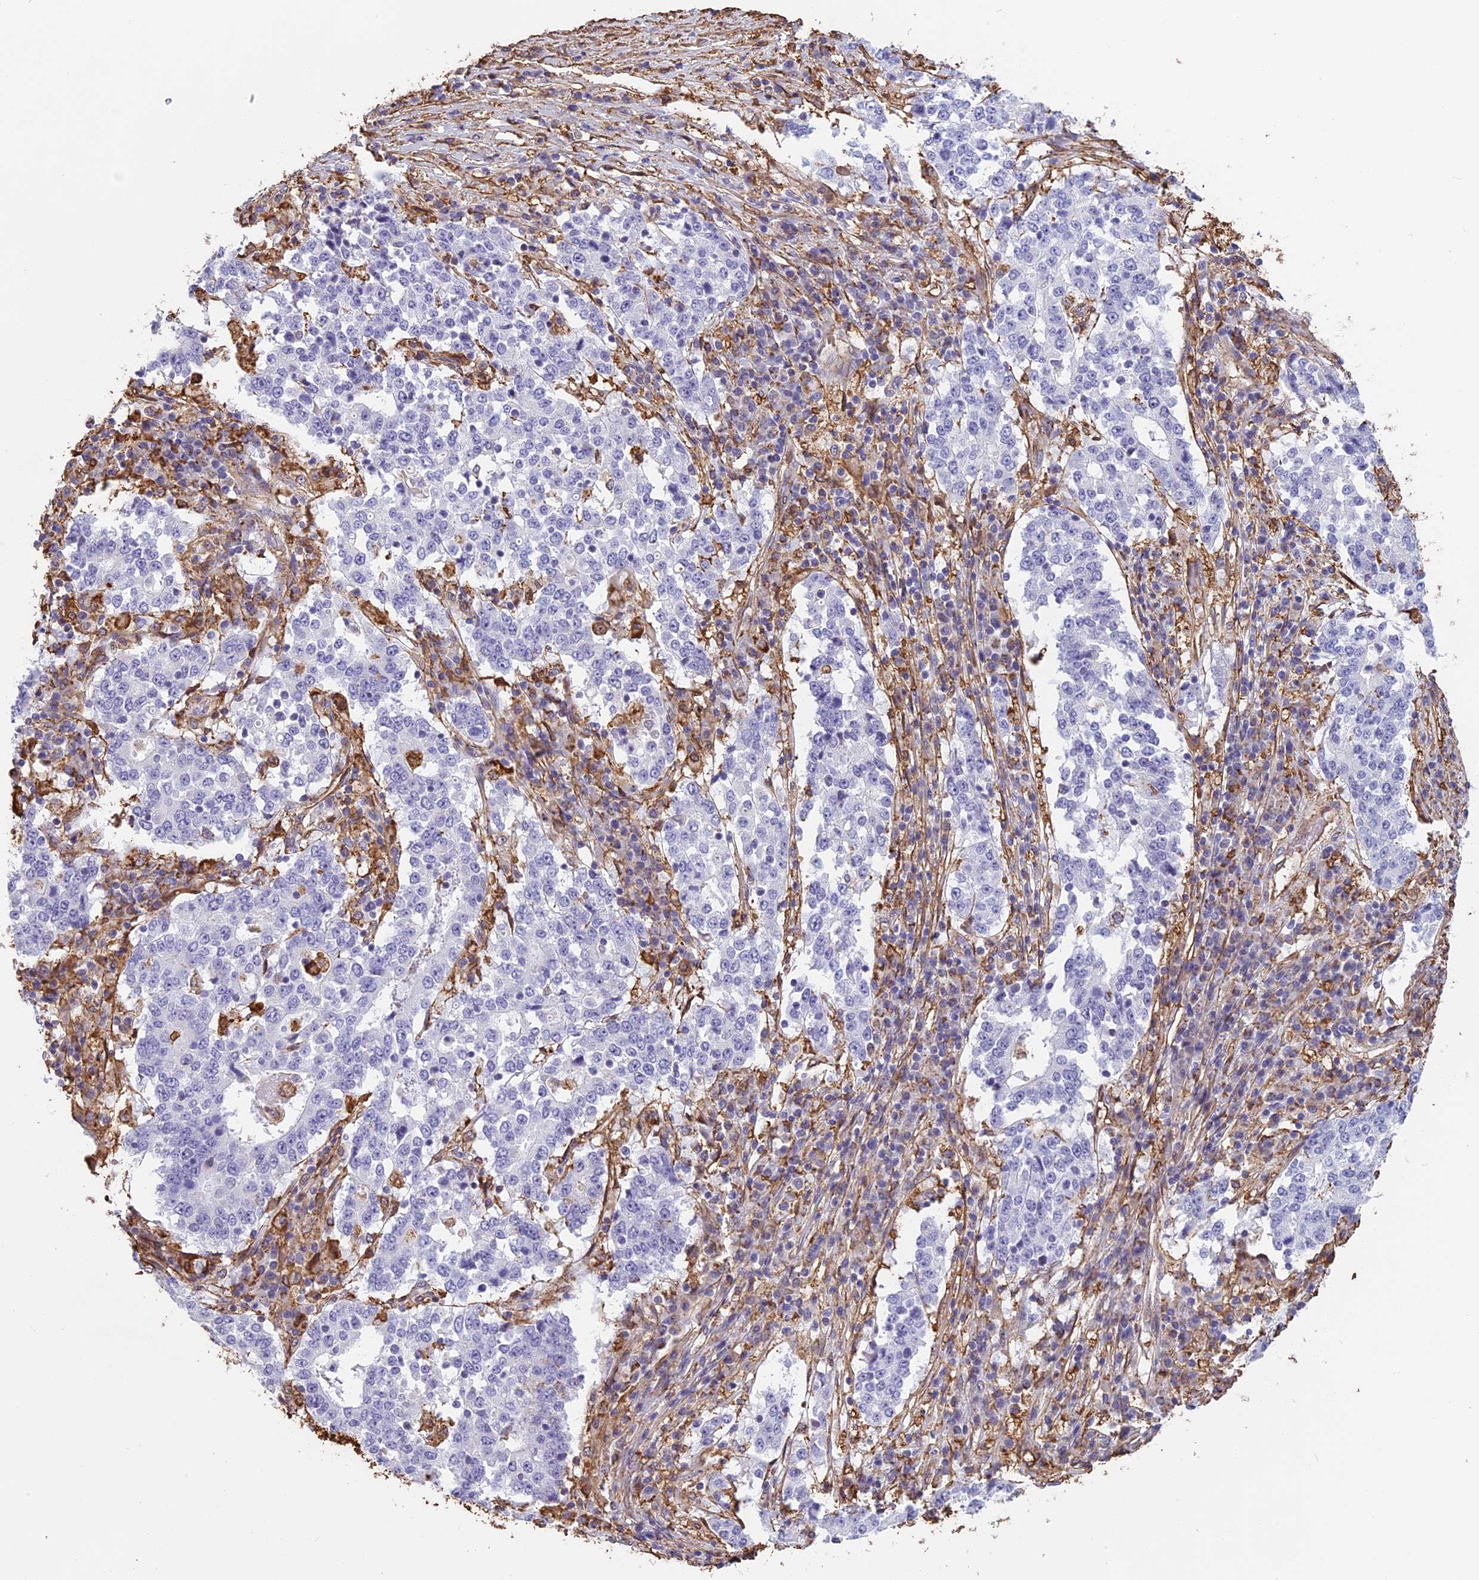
{"staining": {"intensity": "negative", "quantity": "none", "location": "none"}, "tissue": "stomach cancer", "cell_type": "Tumor cells", "image_type": "cancer", "snomed": [{"axis": "morphology", "description": "Adenocarcinoma, NOS"}, {"axis": "topography", "description": "Stomach"}], "caption": "Adenocarcinoma (stomach) was stained to show a protein in brown. There is no significant staining in tumor cells.", "gene": "TMEM255B", "patient": {"sex": "male", "age": 59}}